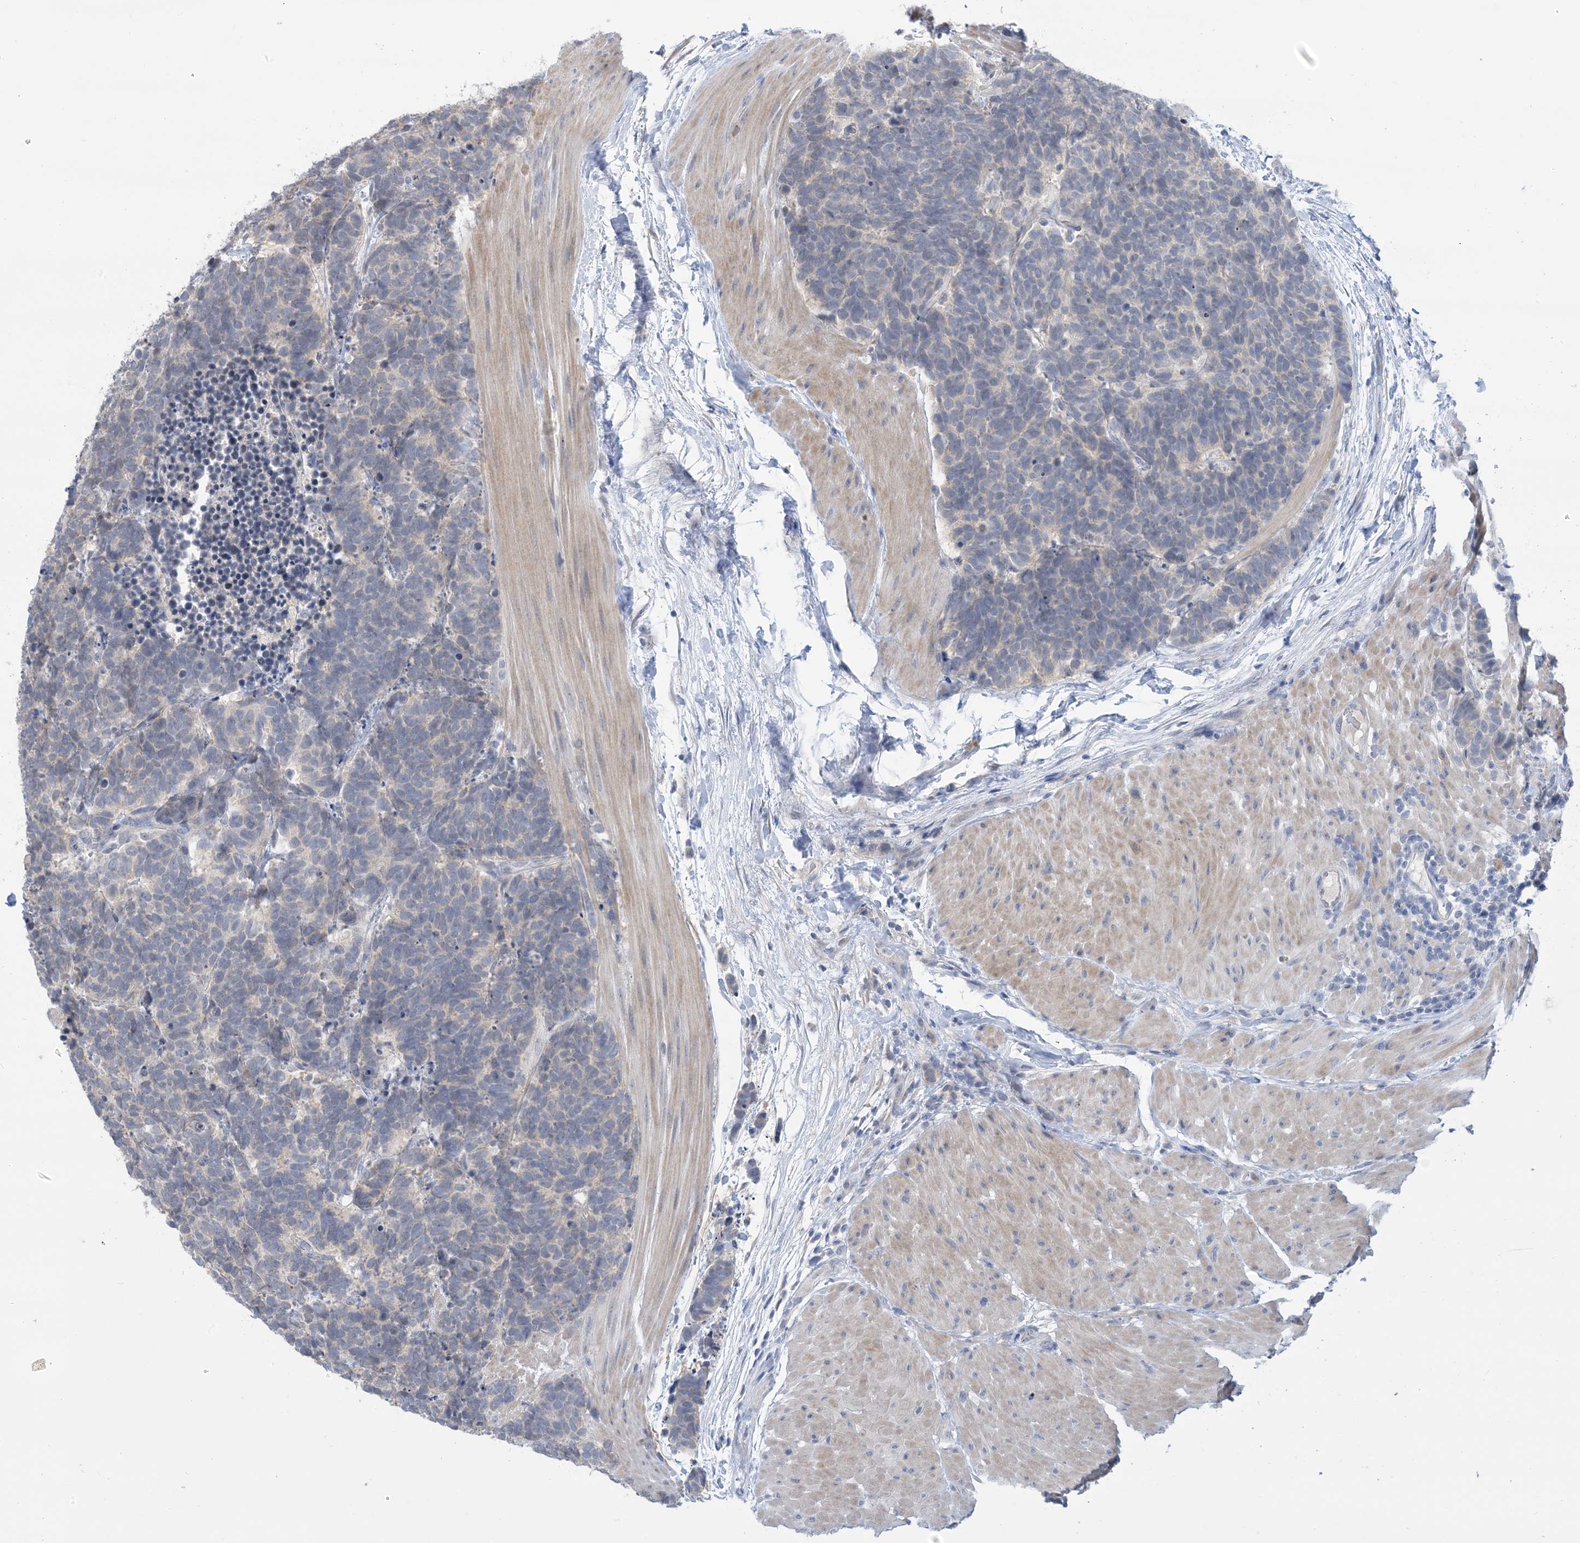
{"staining": {"intensity": "negative", "quantity": "none", "location": "none"}, "tissue": "carcinoid", "cell_type": "Tumor cells", "image_type": "cancer", "snomed": [{"axis": "morphology", "description": "Carcinoma, NOS"}, {"axis": "morphology", "description": "Carcinoid, malignant, NOS"}, {"axis": "topography", "description": "Urinary bladder"}], "caption": "Image shows no significant protein expression in tumor cells of carcinoid (malignant).", "gene": "TTYH1", "patient": {"sex": "male", "age": 57}}